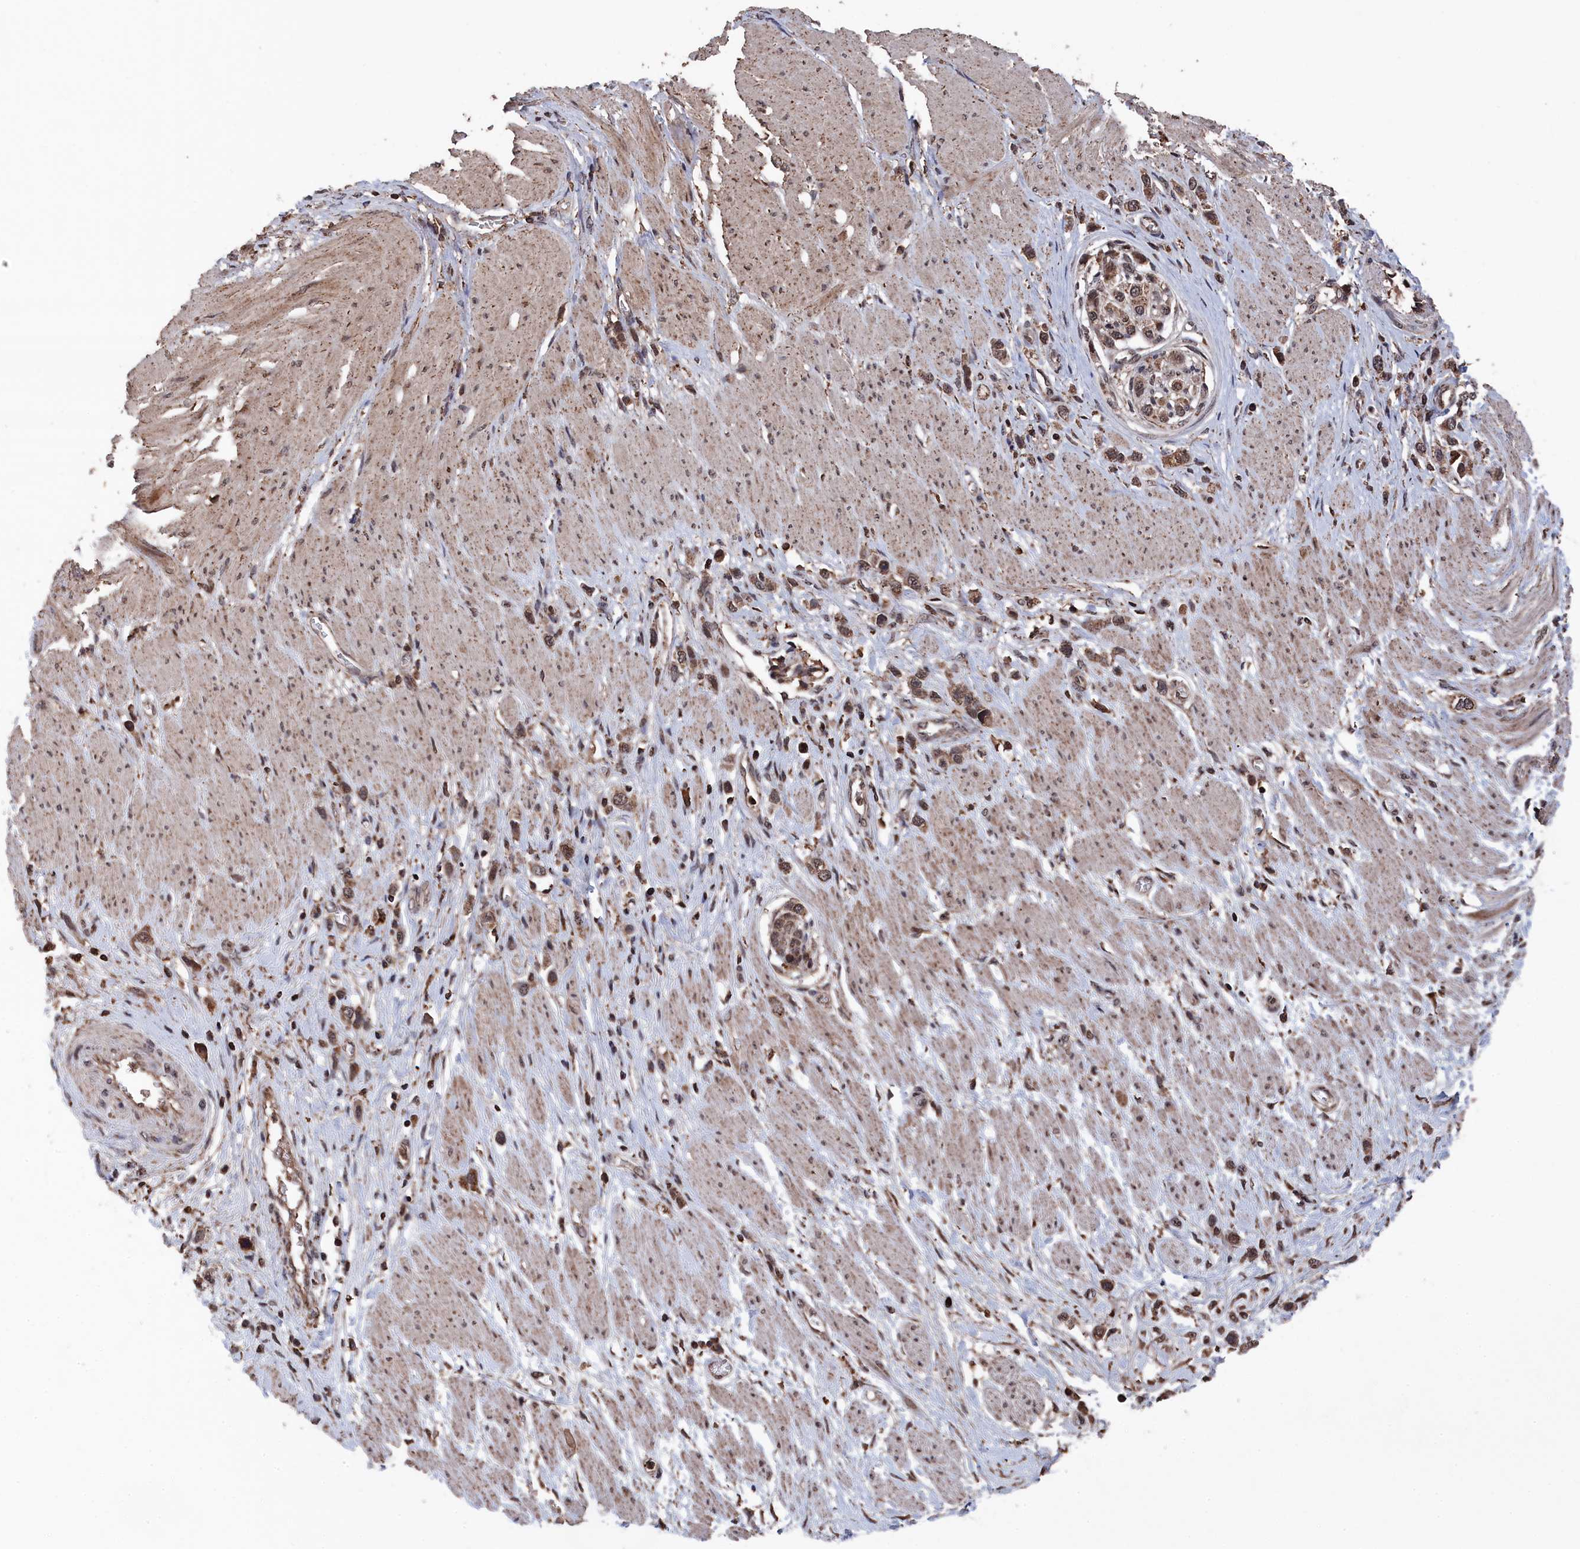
{"staining": {"intensity": "moderate", "quantity": ">75%", "location": "cytoplasmic/membranous,nuclear"}, "tissue": "stomach cancer", "cell_type": "Tumor cells", "image_type": "cancer", "snomed": [{"axis": "morphology", "description": "Normal tissue, NOS"}, {"axis": "morphology", "description": "Adenocarcinoma, NOS"}, {"axis": "topography", "description": "Stomach, upper"}, {"axis": "topography", "description": "Stomach"}], "caption": "DAB immunohistochemical staining of stomach cancer (adenocarcinoma) shows moderate cytoplasmic/membranous and nuclear protein positivity in approximately >75% of tumor cells.", "gene": "CEACAM21", "patient": {"sex": "female", "age": 65}}